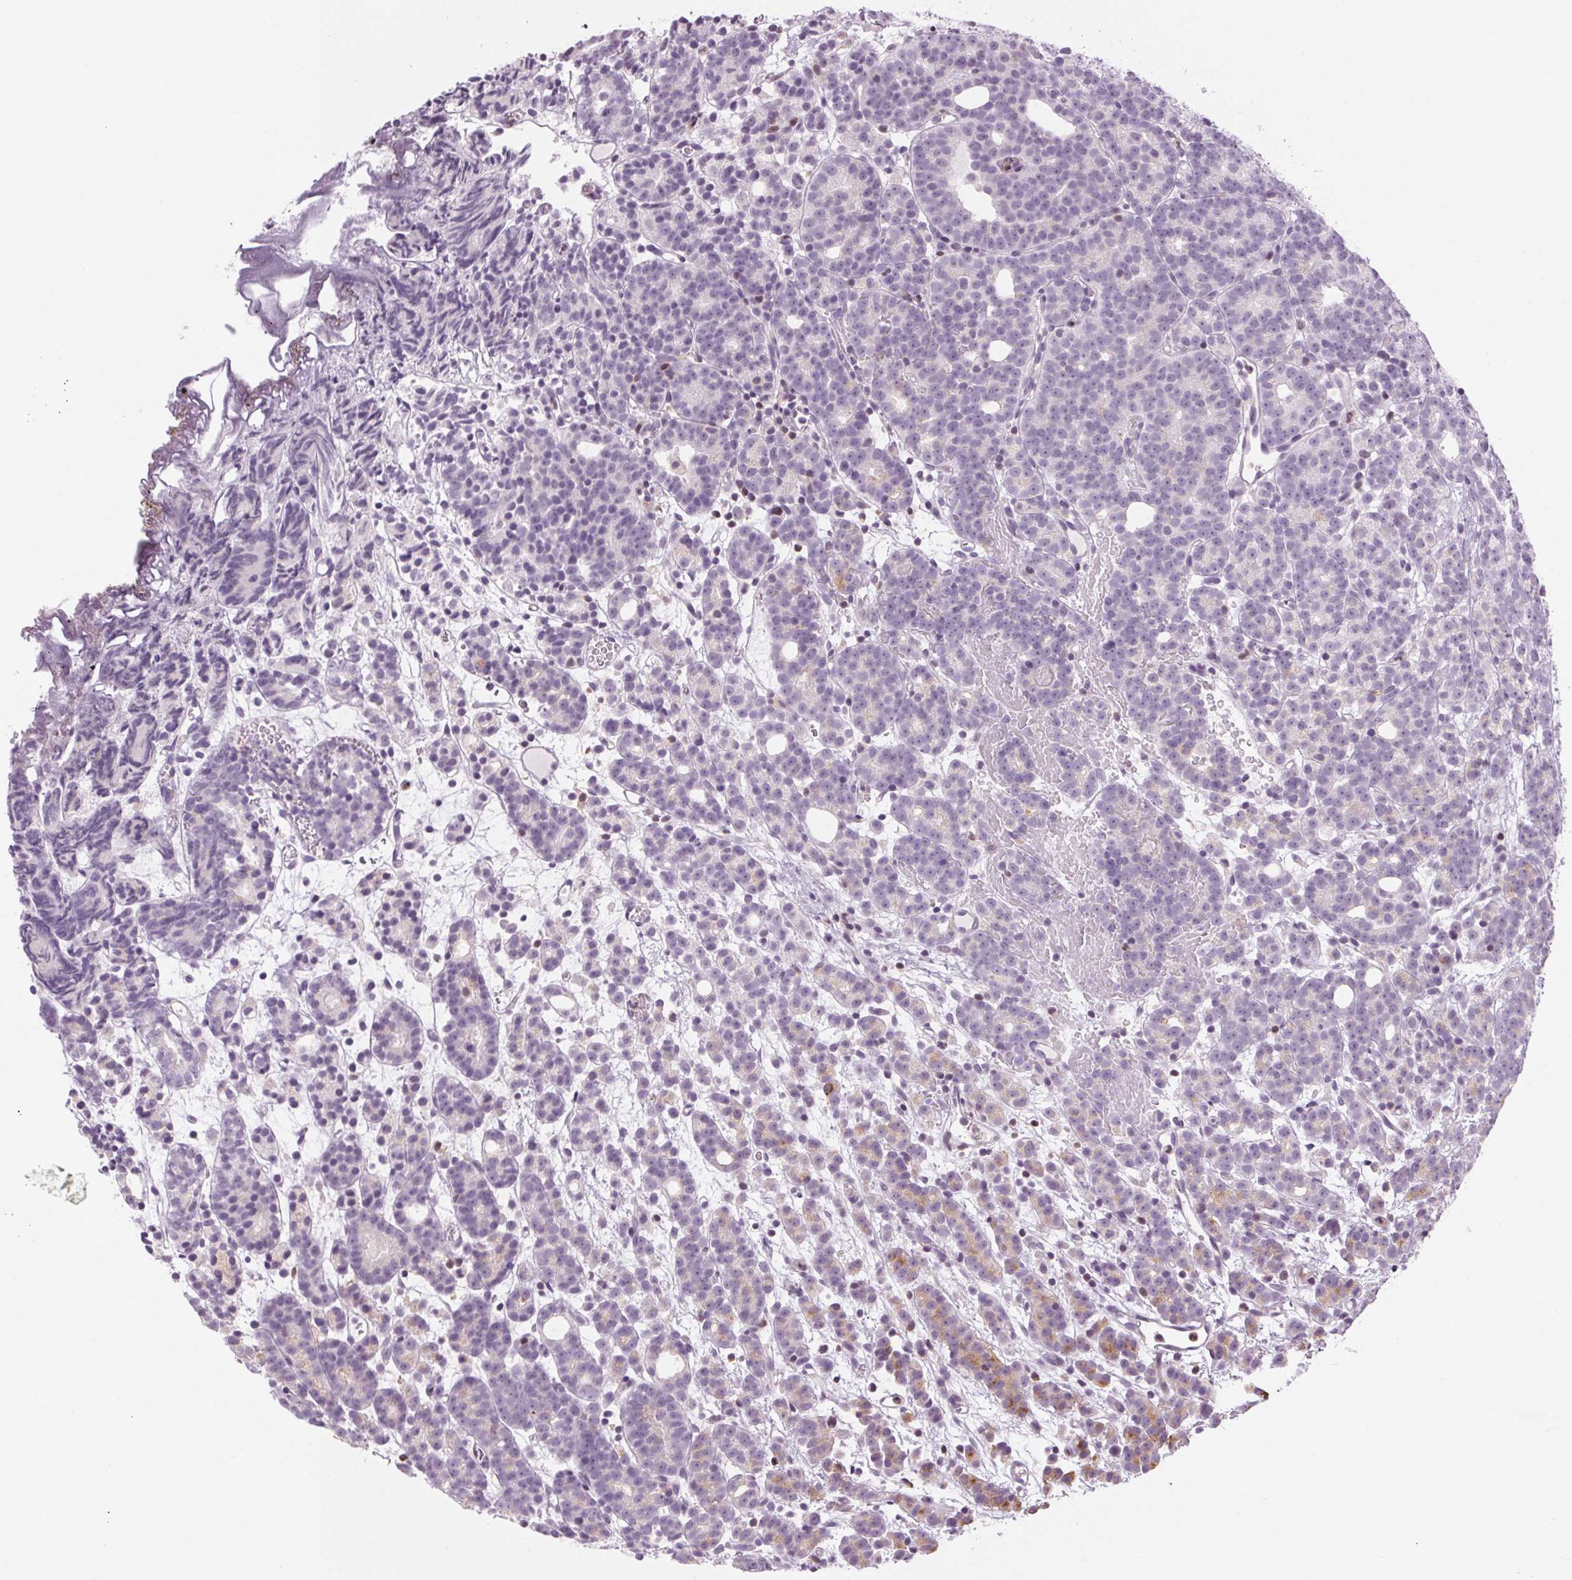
{"staining": {"intensity": "negative", "quantity": "none", "location": "none"}, "tissue": "prostate cancer", "cell_type": "Tumor cells", "image_type": "cancer", "snomed": [{"axis": "morphology", "description": "Adenocarcinoma, High grade"}, {"axis": "topography", "description": "Prostate"}], "caption": "A micrograph of human prostate cancer (adenocarcinoma (high-grade)) is negative for staining in tumor cells.", "gene": "SLC6A19", "patient": {"sex": "male", "age": 53}}